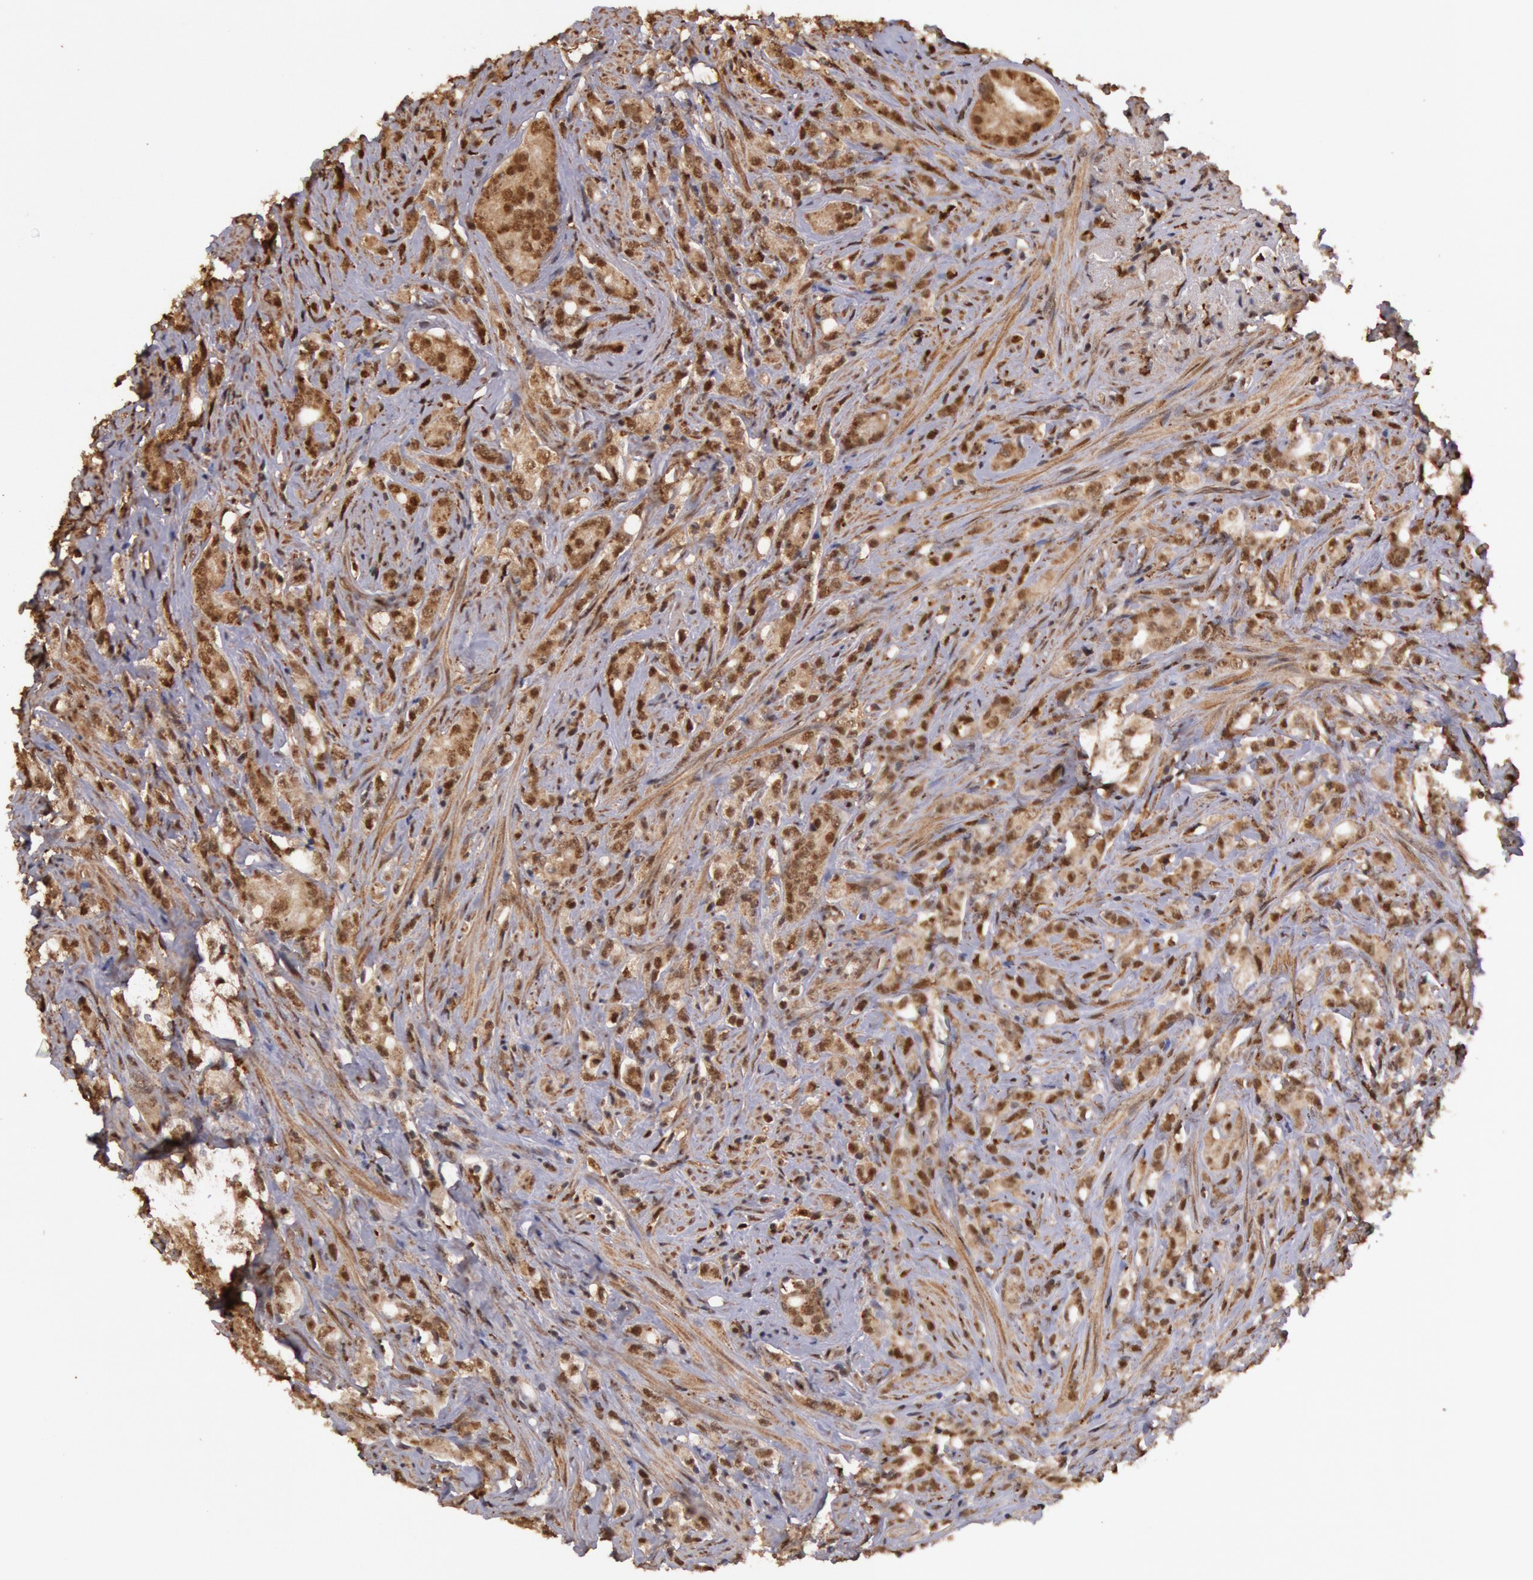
{"staining": {"intensity": "moderate", "quantity": ">75%", "location": "nuclear"}, "tissue": "prostate cancer", "cell_type": "Tumor cells", "image_type": "cancer", "snomed": [{"axis": "morphology", "description": "Adenocarcinoma, Medium grade"}, {"axis": "topography", "description": "Prostate"}], "caption": "Prostate cancer (adenocarcinoma (medium-grade)) tissue shows moderate nuclear positivity in about >75% of tumor cells", "gene": "LIG4", "patient": {"sex": "male", "age": 59}}